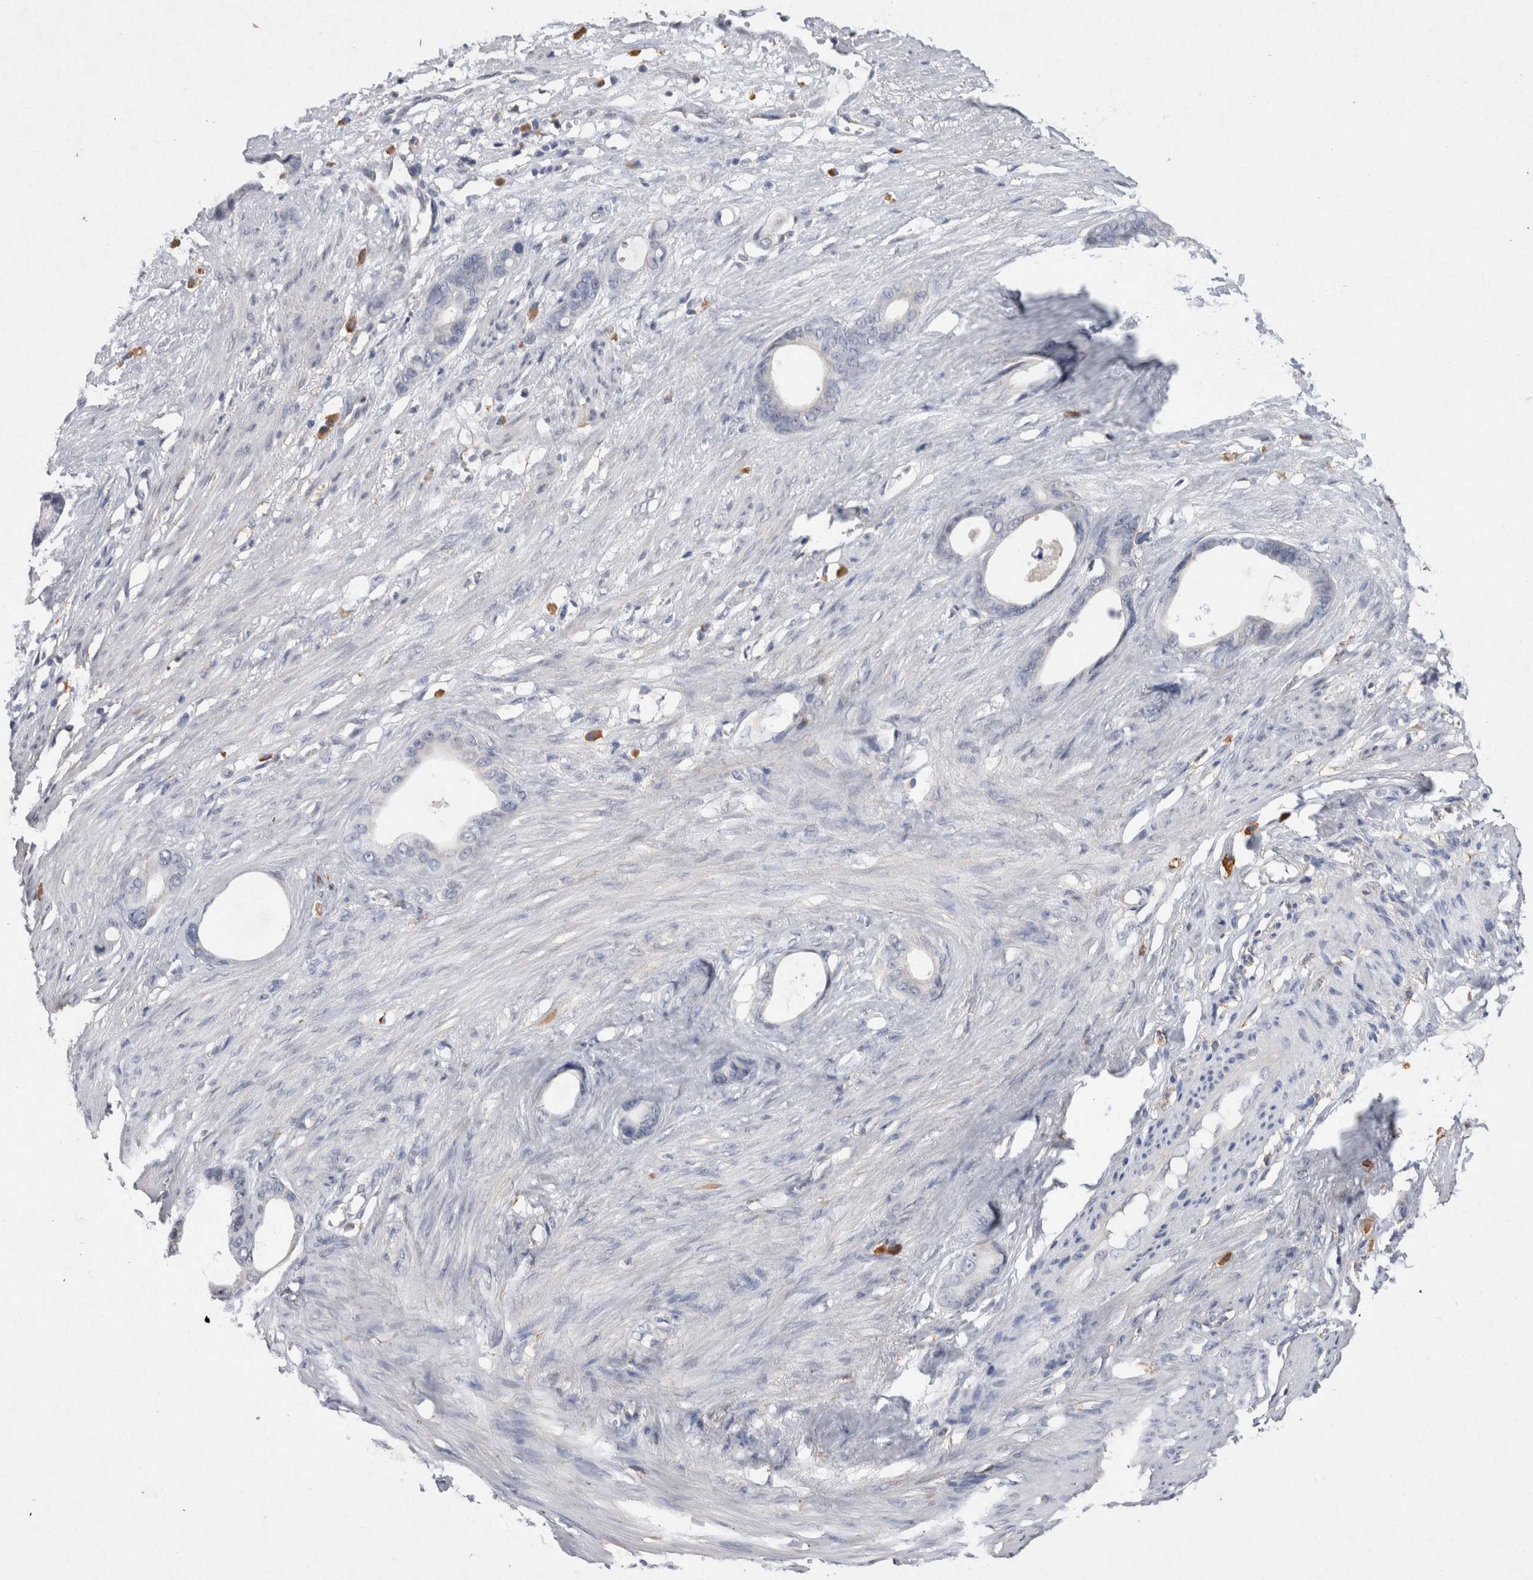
{"staining": {"intensity": "negative", "quantity": "none", "location": "none"}, "tissue": "stomach cancer", "cell_type": "Tumor cells", "image_type": "cancer", "snomed": [{"axis": "morphology", "description": "Adenocarcinoma, NOS"}, {"axis": "topography", "description": "Stomach"}], "caption": "Histopathology image shows no significant protein positivity in tumor cells of adenocarcinoma (stomach).", "gene": "VSIG4", "patient": {"sex": "female", "age": 75}}